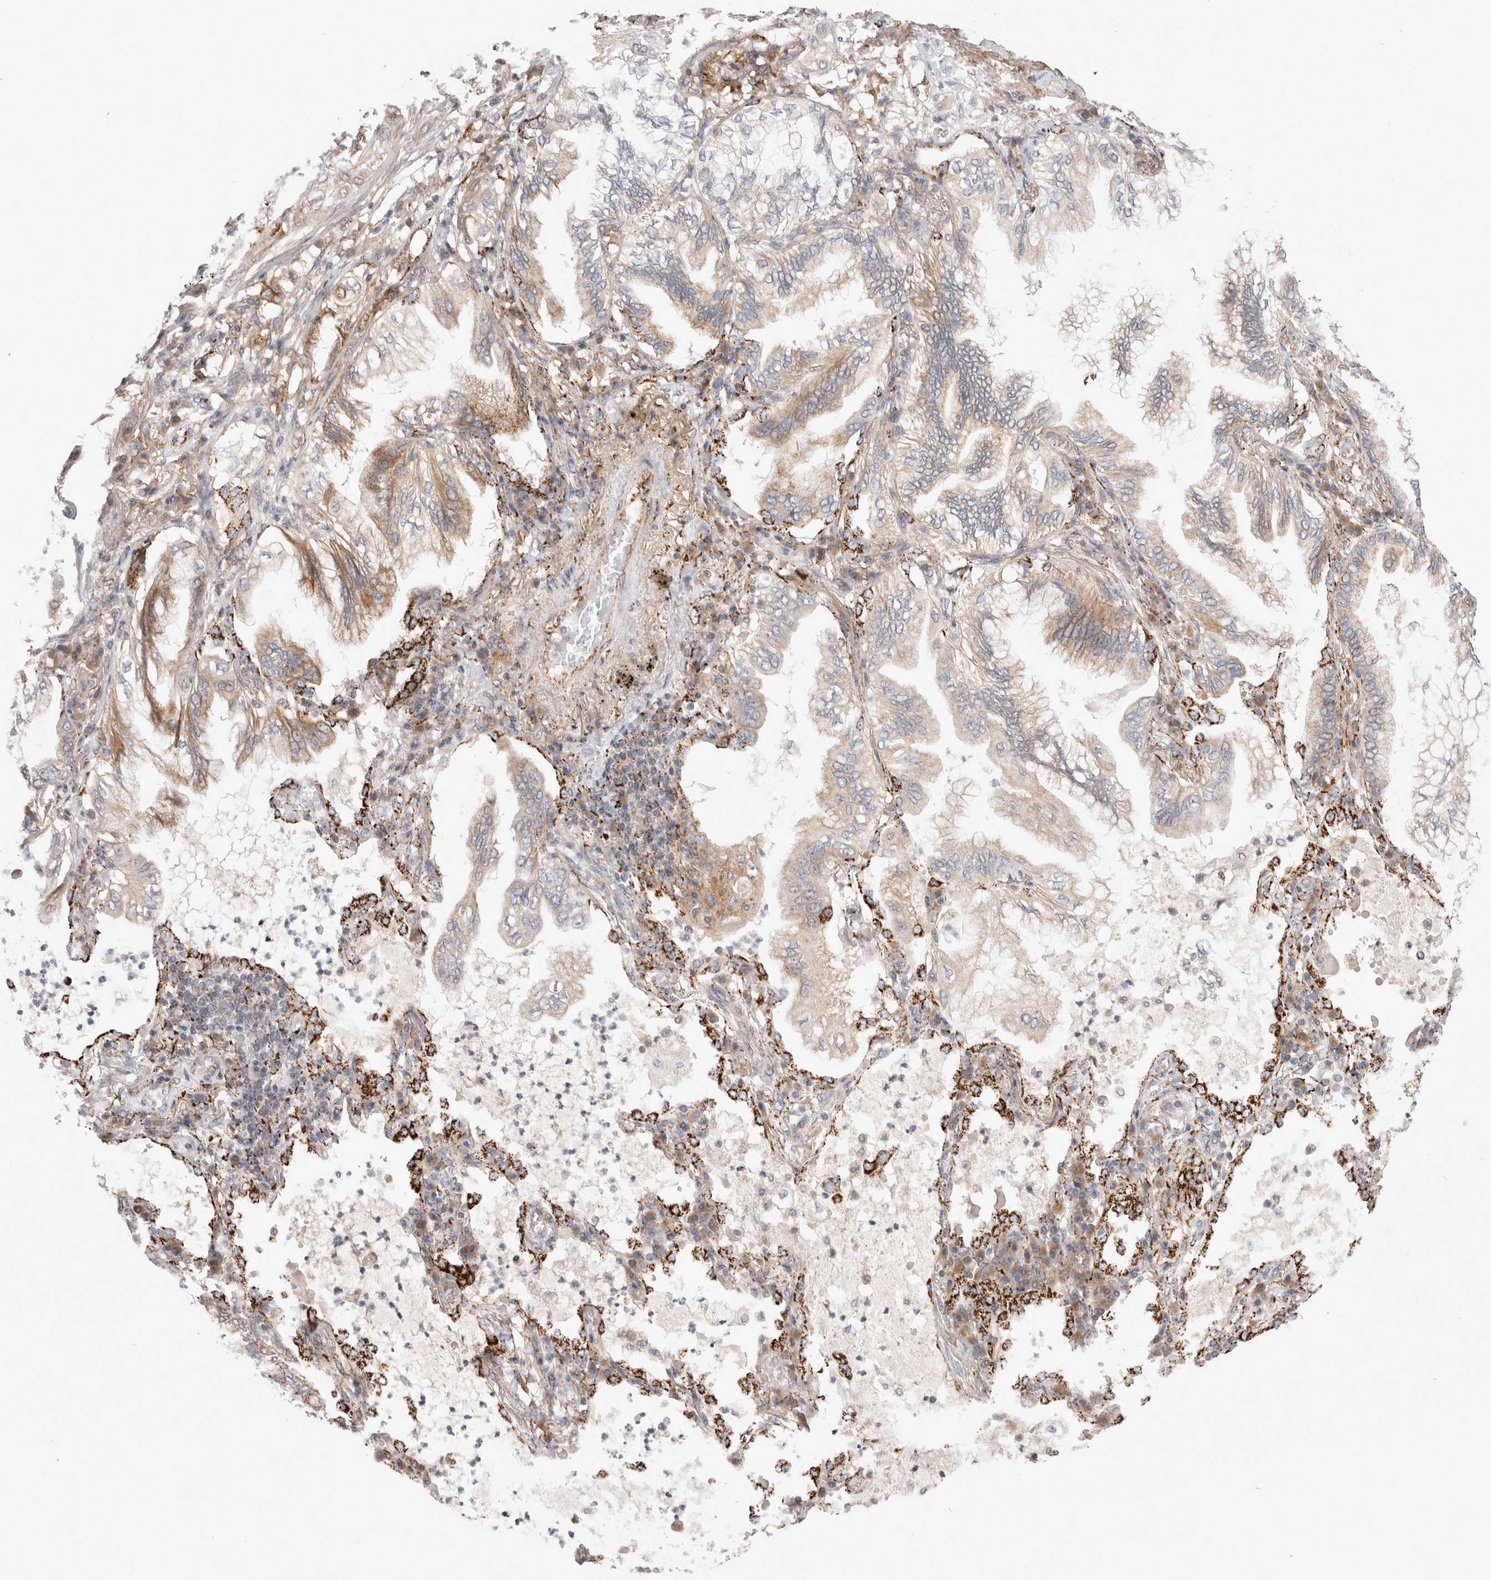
{"staining": {"intensity": "moderate", "quantity": "<25%", "location": "cytoplasmic/membranous"}, "tissue": "lung cancer", "cell_type": "Tumor cells", "image_type": "cancer", "snomed": [{"axis": "morphology", "description": "Adenocarcinoma, NOS"}, {"axis": "topography", "description": "Lung"}], "caption": "High-power microscopy captured an immunohistochemistry (IHC) histopathology image of lung cancer (adenocarcinoma), revealing moderate cytoplasmic/membranous positivity in about <25% of tumor cells. (IHC, brightfield microscopy, high magnification).", "gene": "HROB", "patient": {"sex": "female", "age": 70}}